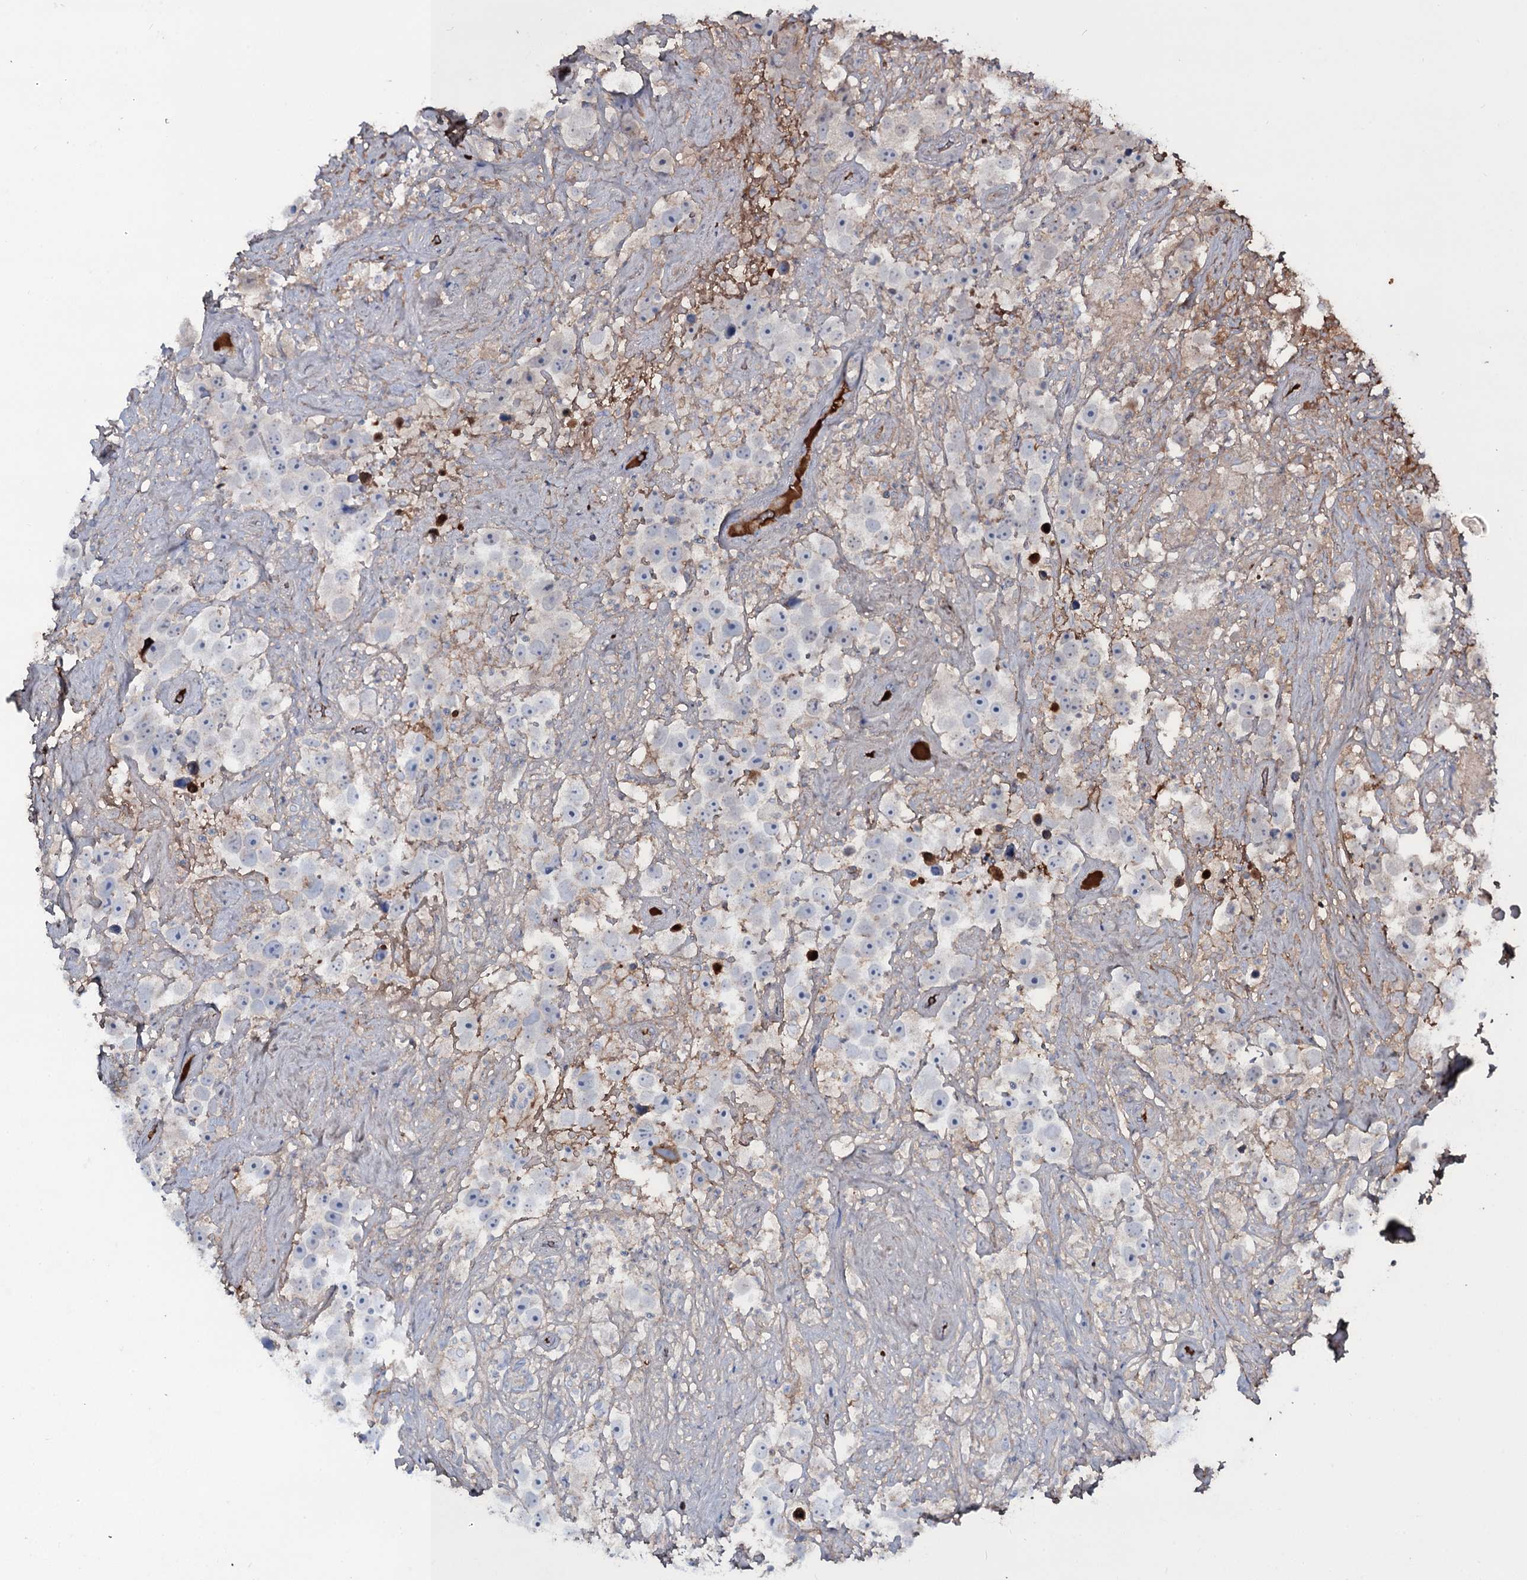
{"staining": {"intensity": "negative", "quantity": "none", "location": "none"}, "tissue": "testis cancer", "cell_type": "Tumor cells", "image_type": "cancer", "snomed": [{"axis": "morphology", "description": "Seminoma, NOS"}, {"axis": "topography", "description": "Testis"}], "caption": "Human seminoma (testis) stained for a protein using immunohistochemistry demonstrates no staining in tumor cells.", "gene": "EDN1", "patient": {"sex": "male", "age": 49}}